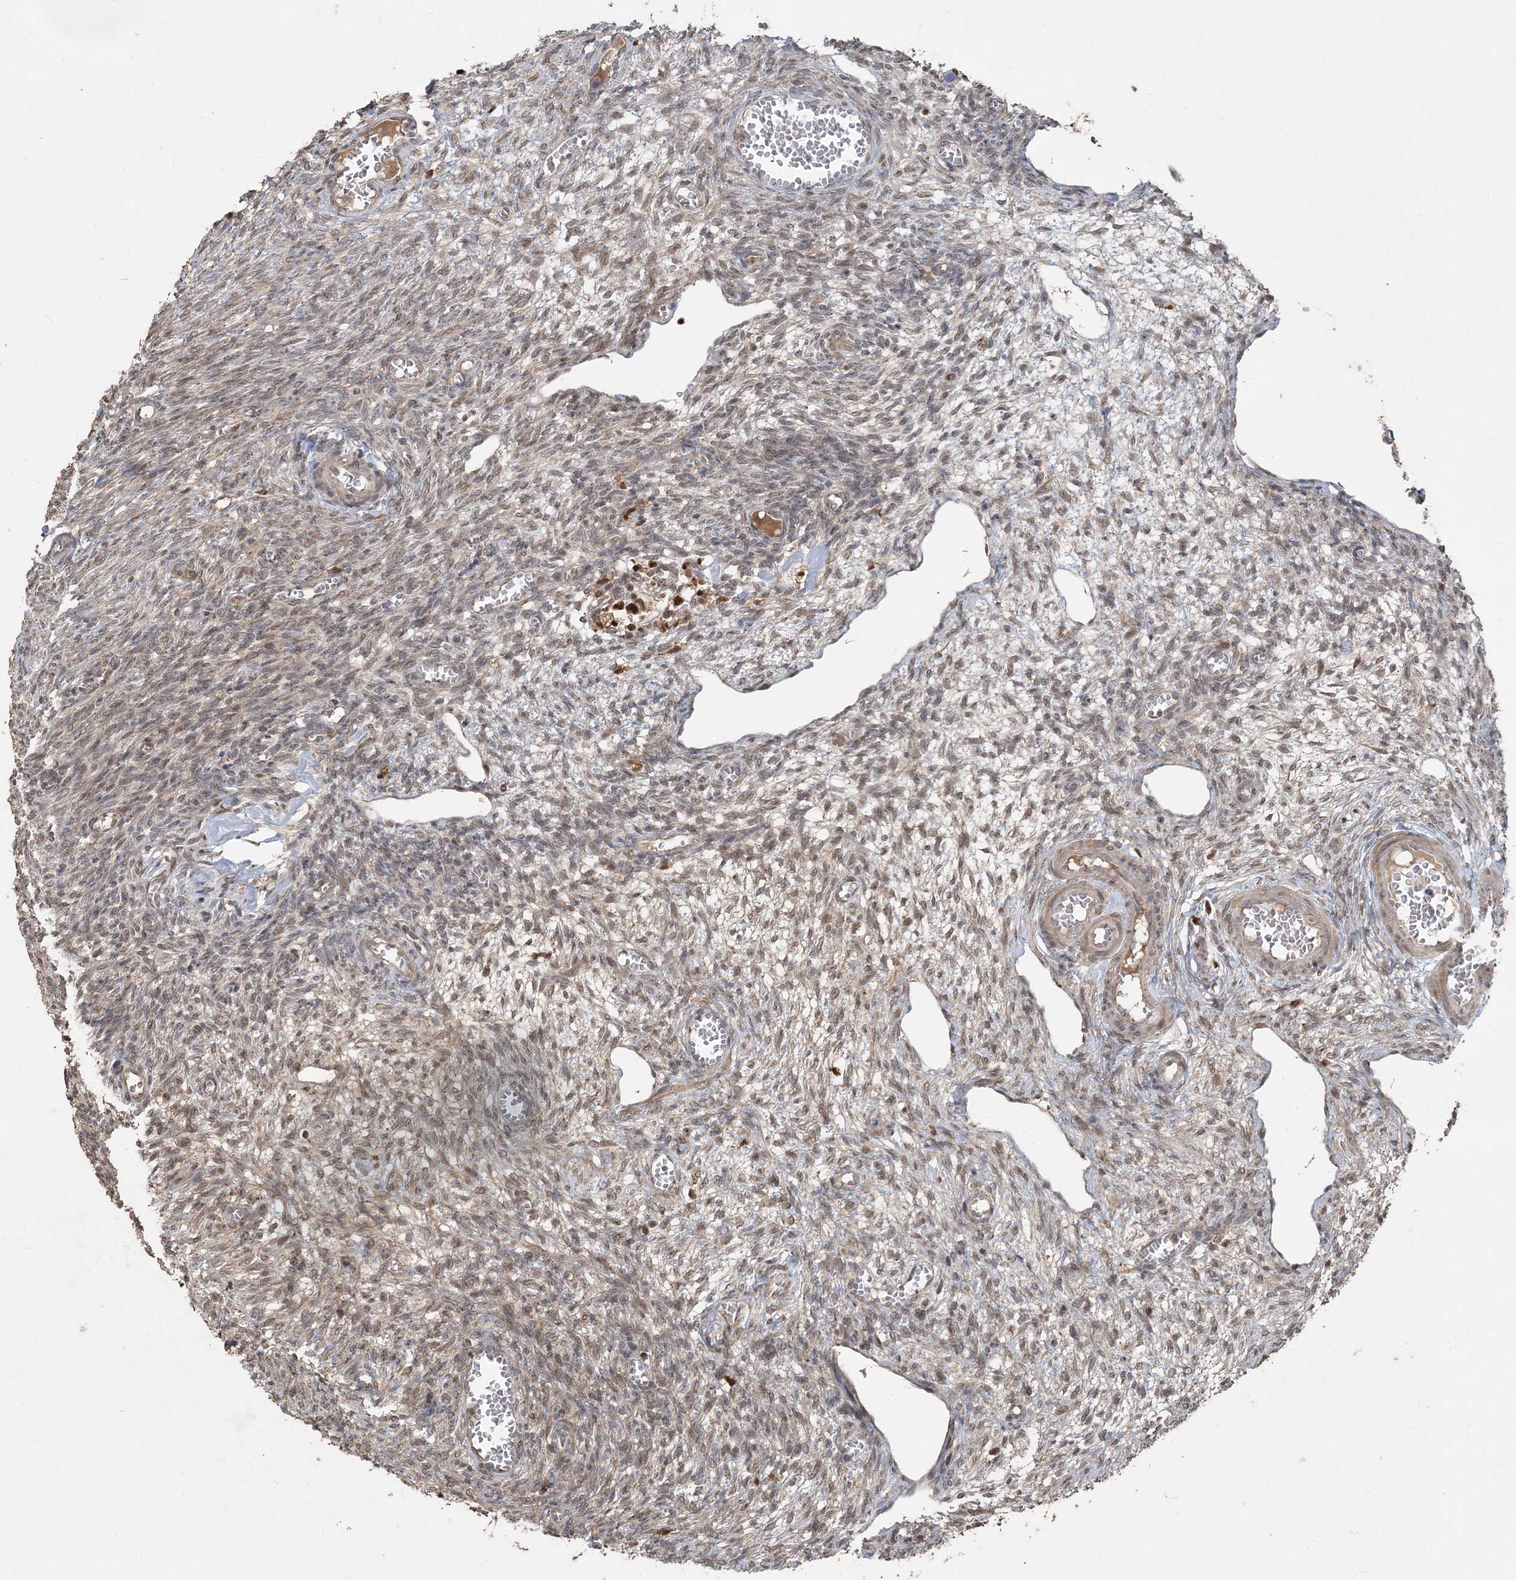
{"staining": {"intensity": "moderate", "quantity": ">75%", "location": "cytoplasmic/membranous"}, "tissue": "ovary", "cell_type": "Follicle cells", "image_type": "normal", "snomed": [{"axis": "morphology", "description": "Normal tissue, NOS"}, {"axis": "topography", "description": "Ovary"}], "caption": "An immunohistochemistry micrograph of unremarkable tissue is shown. Protein staining in brown highlights moderate cytoplasmic/membranous positivity in ovary within follicle cells.", "gene": "SLU7", "patient": {"sex": "female", "age": 27}}